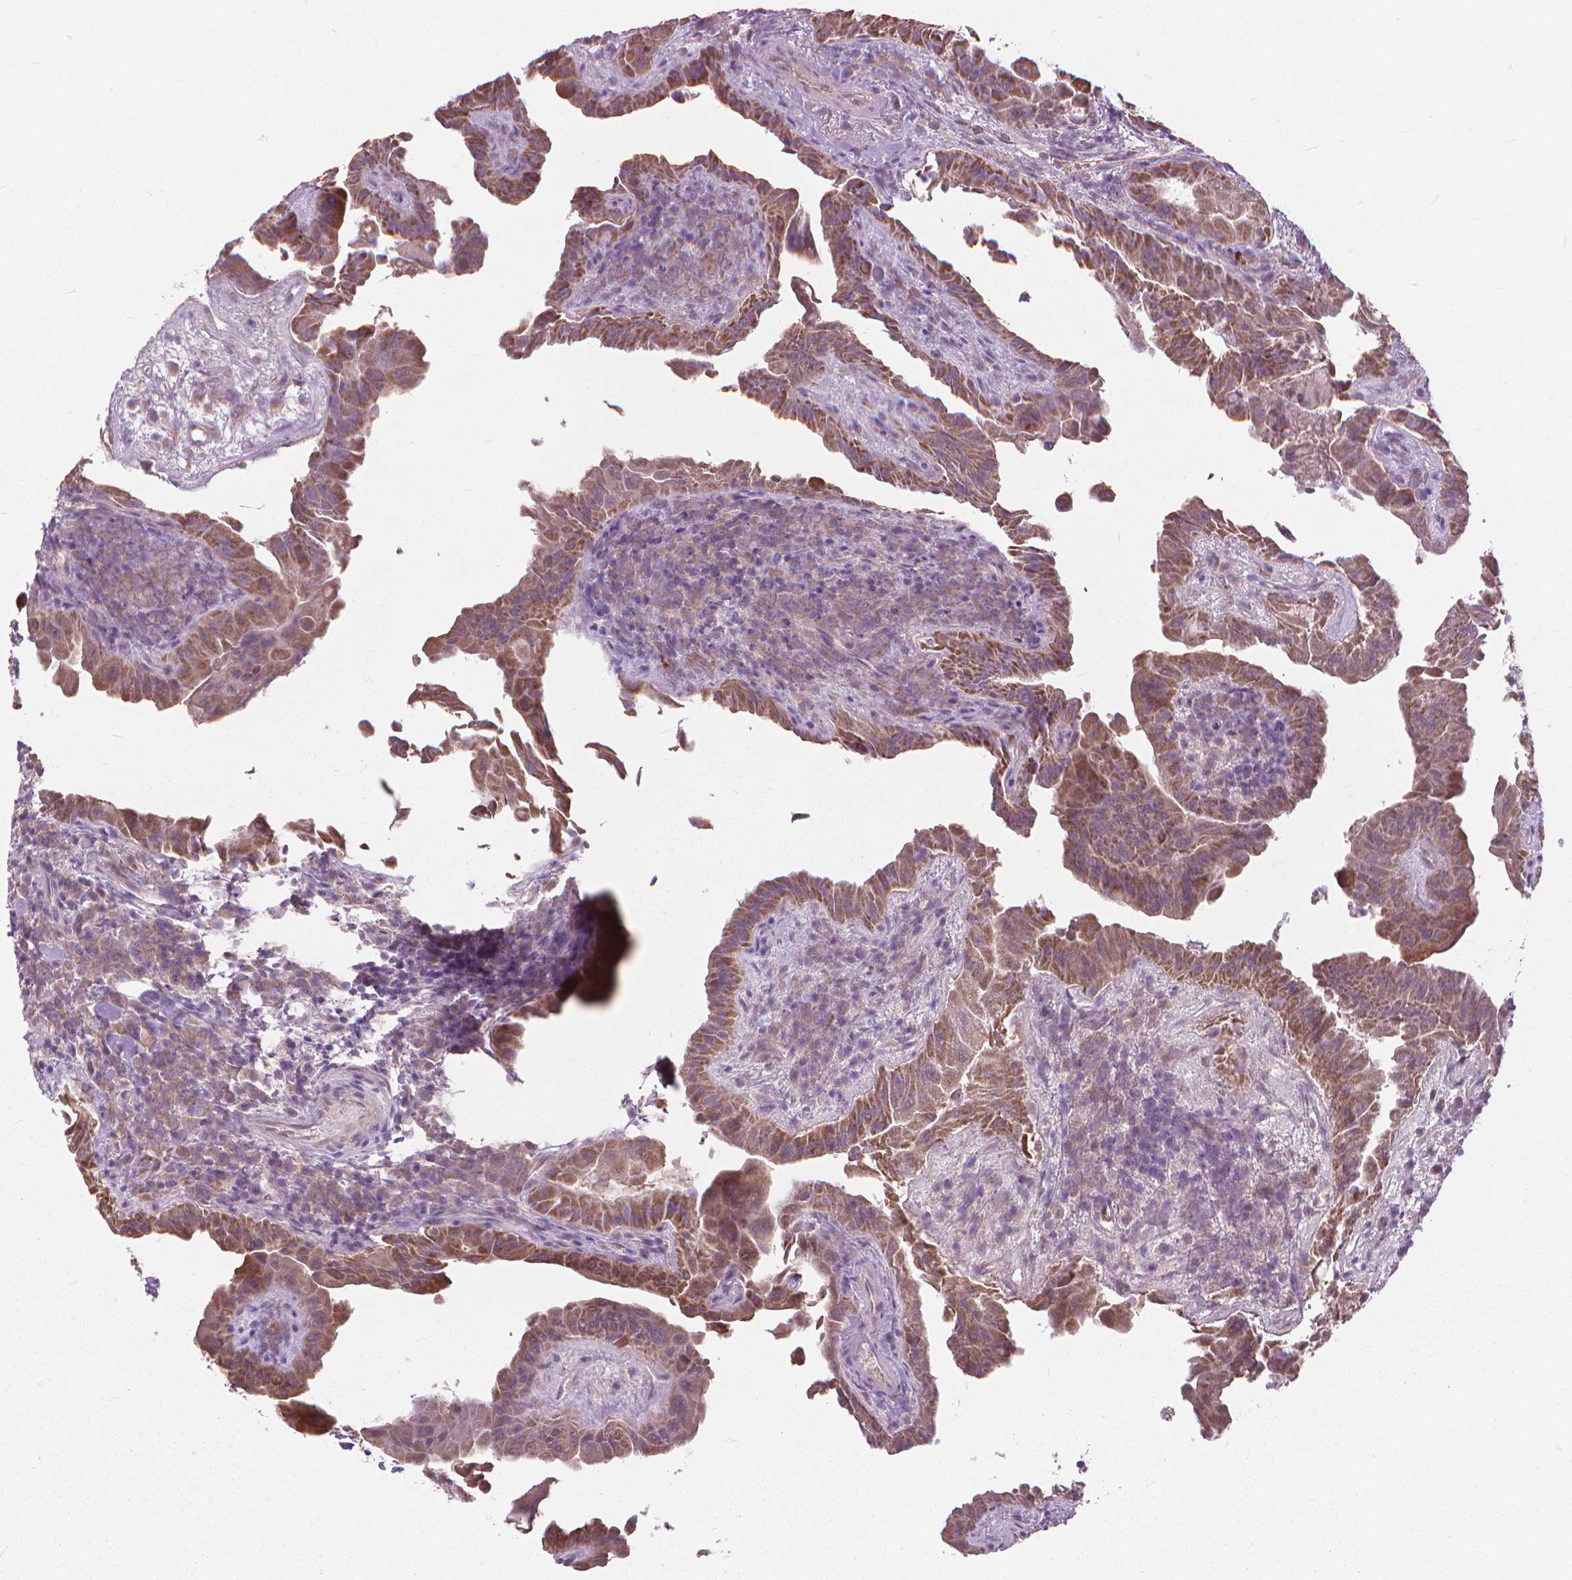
{"staining": {"intensity": "strong", "quantity": ">75%", "location": "cytoplasmic/membranous"}, "tissue": "thyroid cancer", "cell_type": "Tumor cells", "image_type": "cancer", "snomed": [{"axis": "morphology", "description": "Papillary adenocarcinoma, NOS"}, {"axis": "topography", "description": "Thyroid gland"}], "caption": "Protein staining by IHC displays strong cytoplasmic/membranous expression in approximately >75% of tumor cells in thyroid cancer. The protein is shown in brown color, while the nuclei are stained blue.", "gene": "NUDT1", "patient": {"sex": "female", "age": 37}}